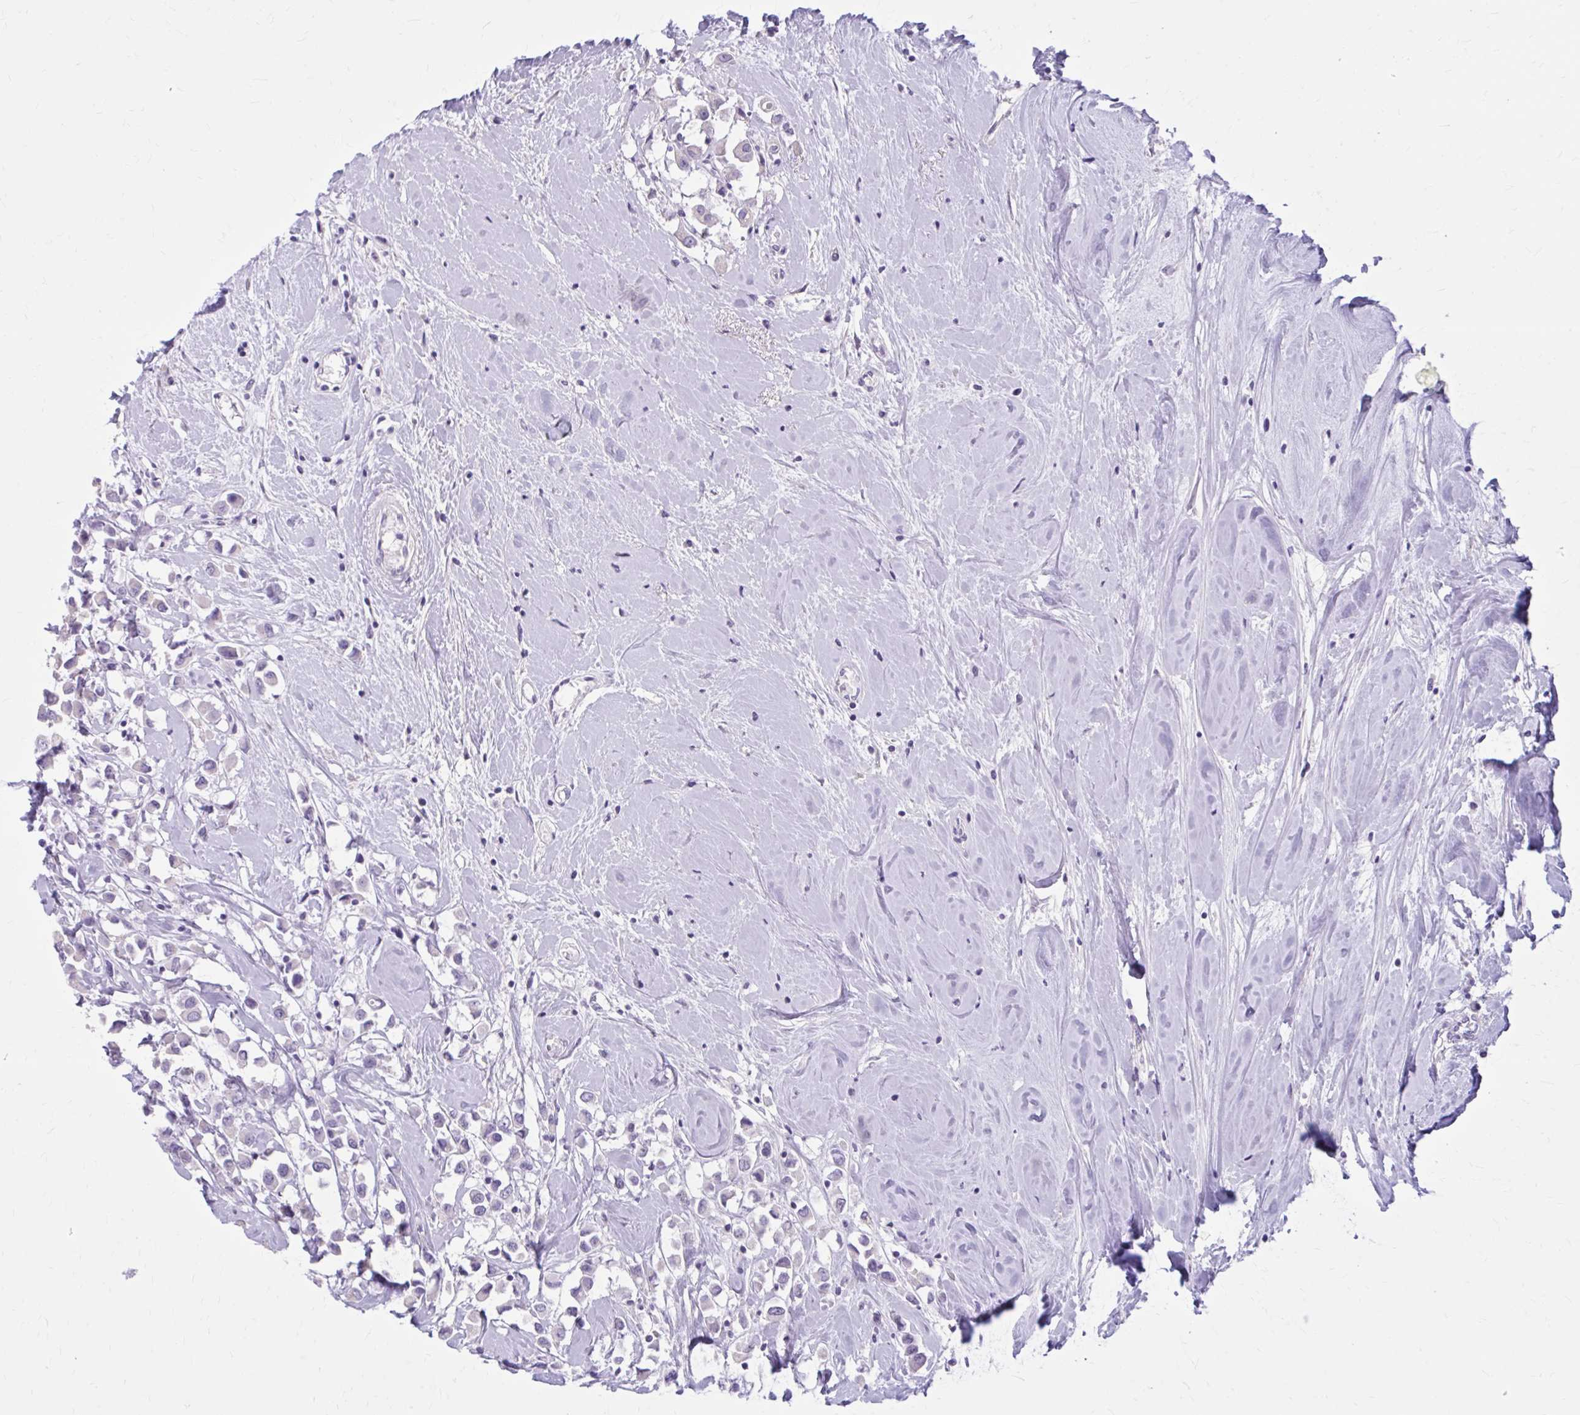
{"staining": {"intensity": "negative", "quantity": "none", "location": "none"}, "tissue": "breast cancer", "cell_type": "Tumor cells", "image_type": "cancer", "snomed": [{"axis": "morphology", "description": "Duct carcinoma"}, {"axis": "topography", "description": "Breast"}], "caption": "An IHC histopathology image of breast invasive ductal carcinoma is shown. There is no staining in tumor cells of breast invasive ductal carcinoma.", "gene": "OR4B1", "patient": {"sex": "female", "age": 61}}